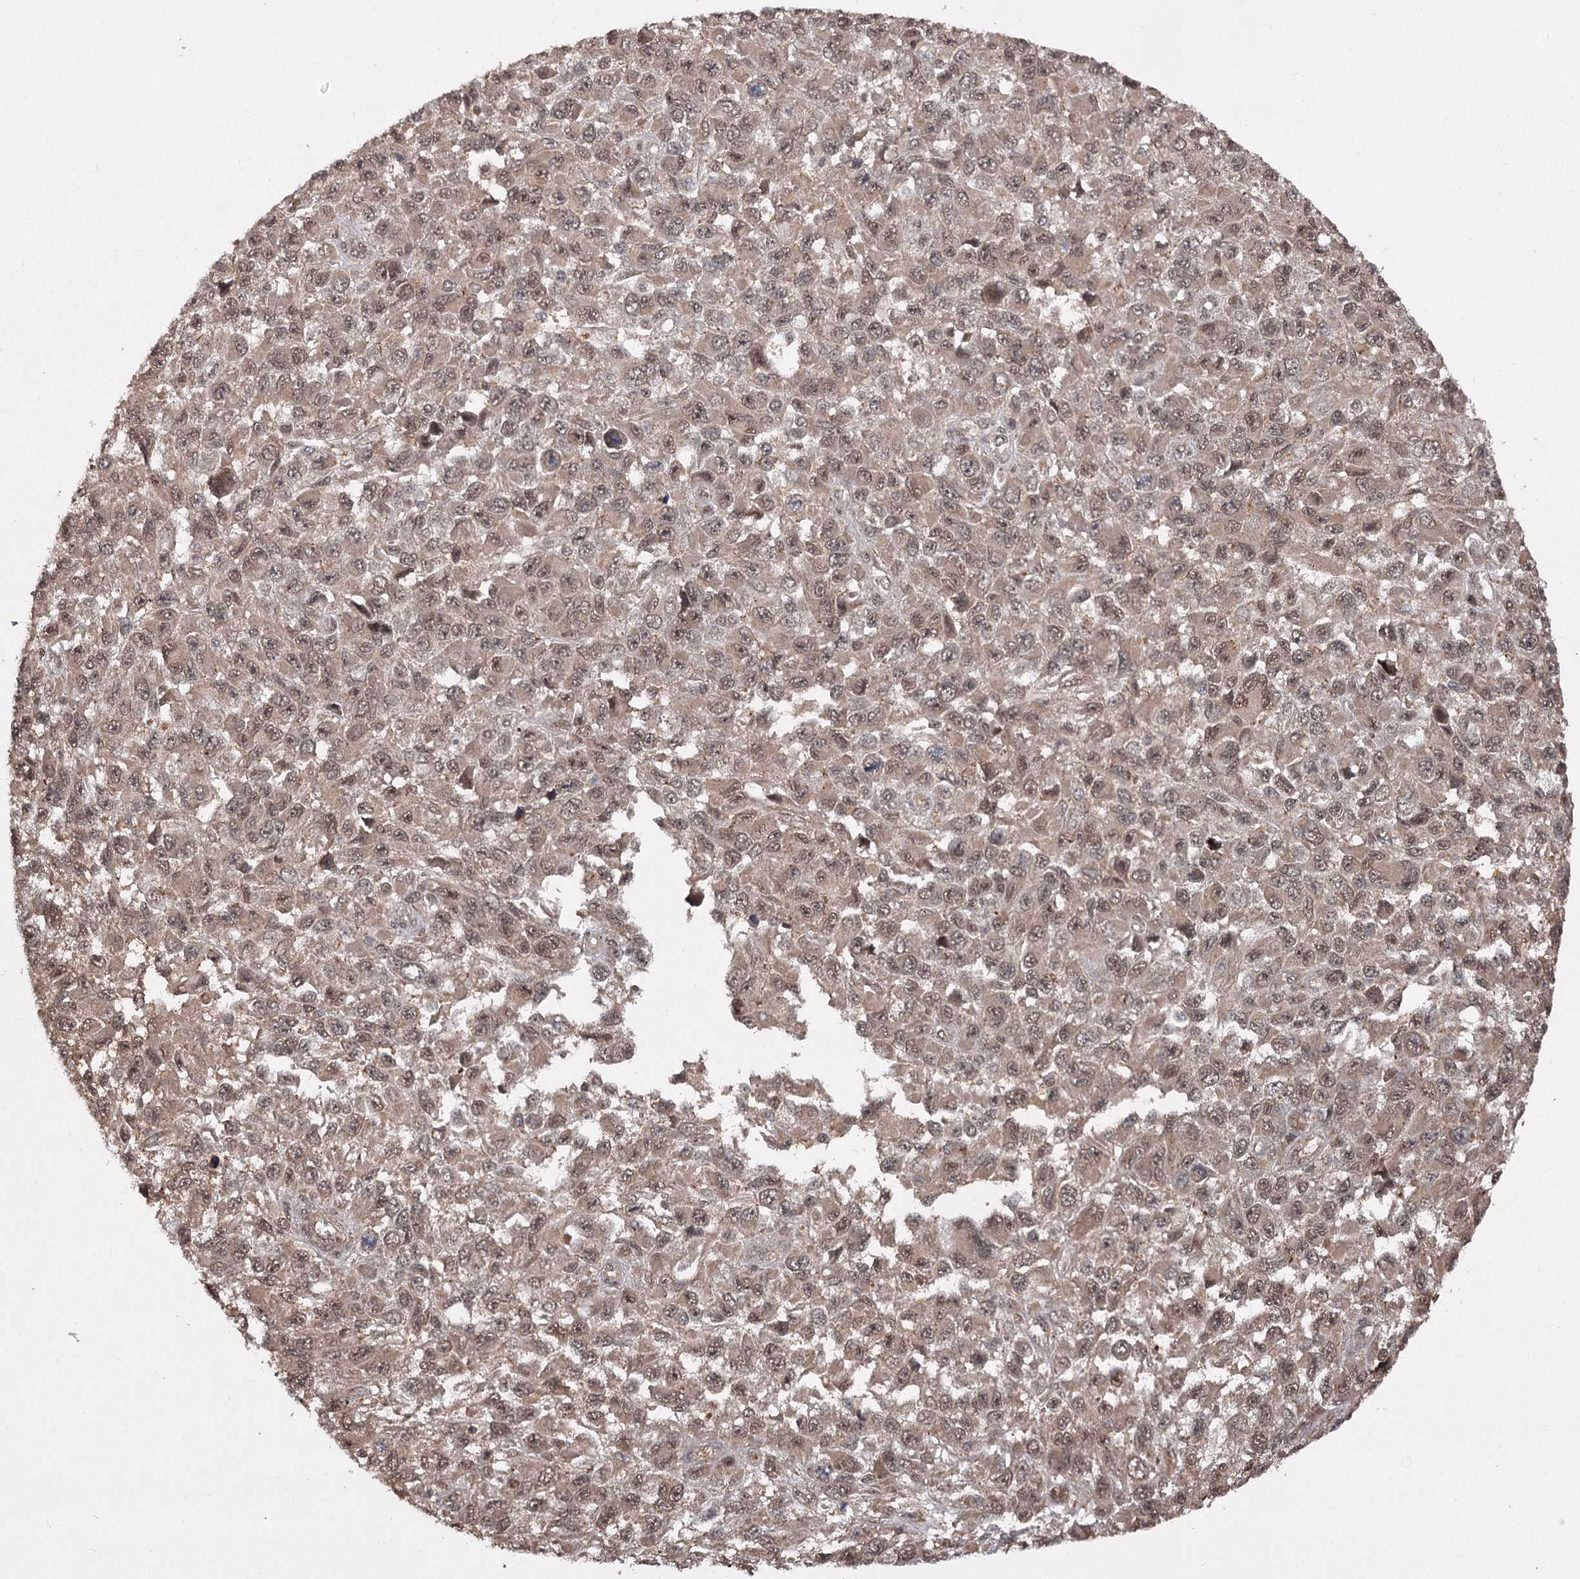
{"staining": {"intensity": "moderate", "quantity": ">75%", "location": "cytoplasmic/membranous,nuclear"}, "tissue": "melanoma", "cell_type": "Tumor cells", "image_type": "cancer", "snomed": [{"axis": "morphology", "description": "Malignant melanoma, NOS"}, {"axis": "topography", "description": "Skin"}], "caption": "Melanoma tissue demonstrates moderate cytoplasmic/membranous and nuclear staining in about >75% of tumor cells, visualized by immunohistochemistry.", "gene": "TENM2", "patient": {"sex": "female", "age": 96}}